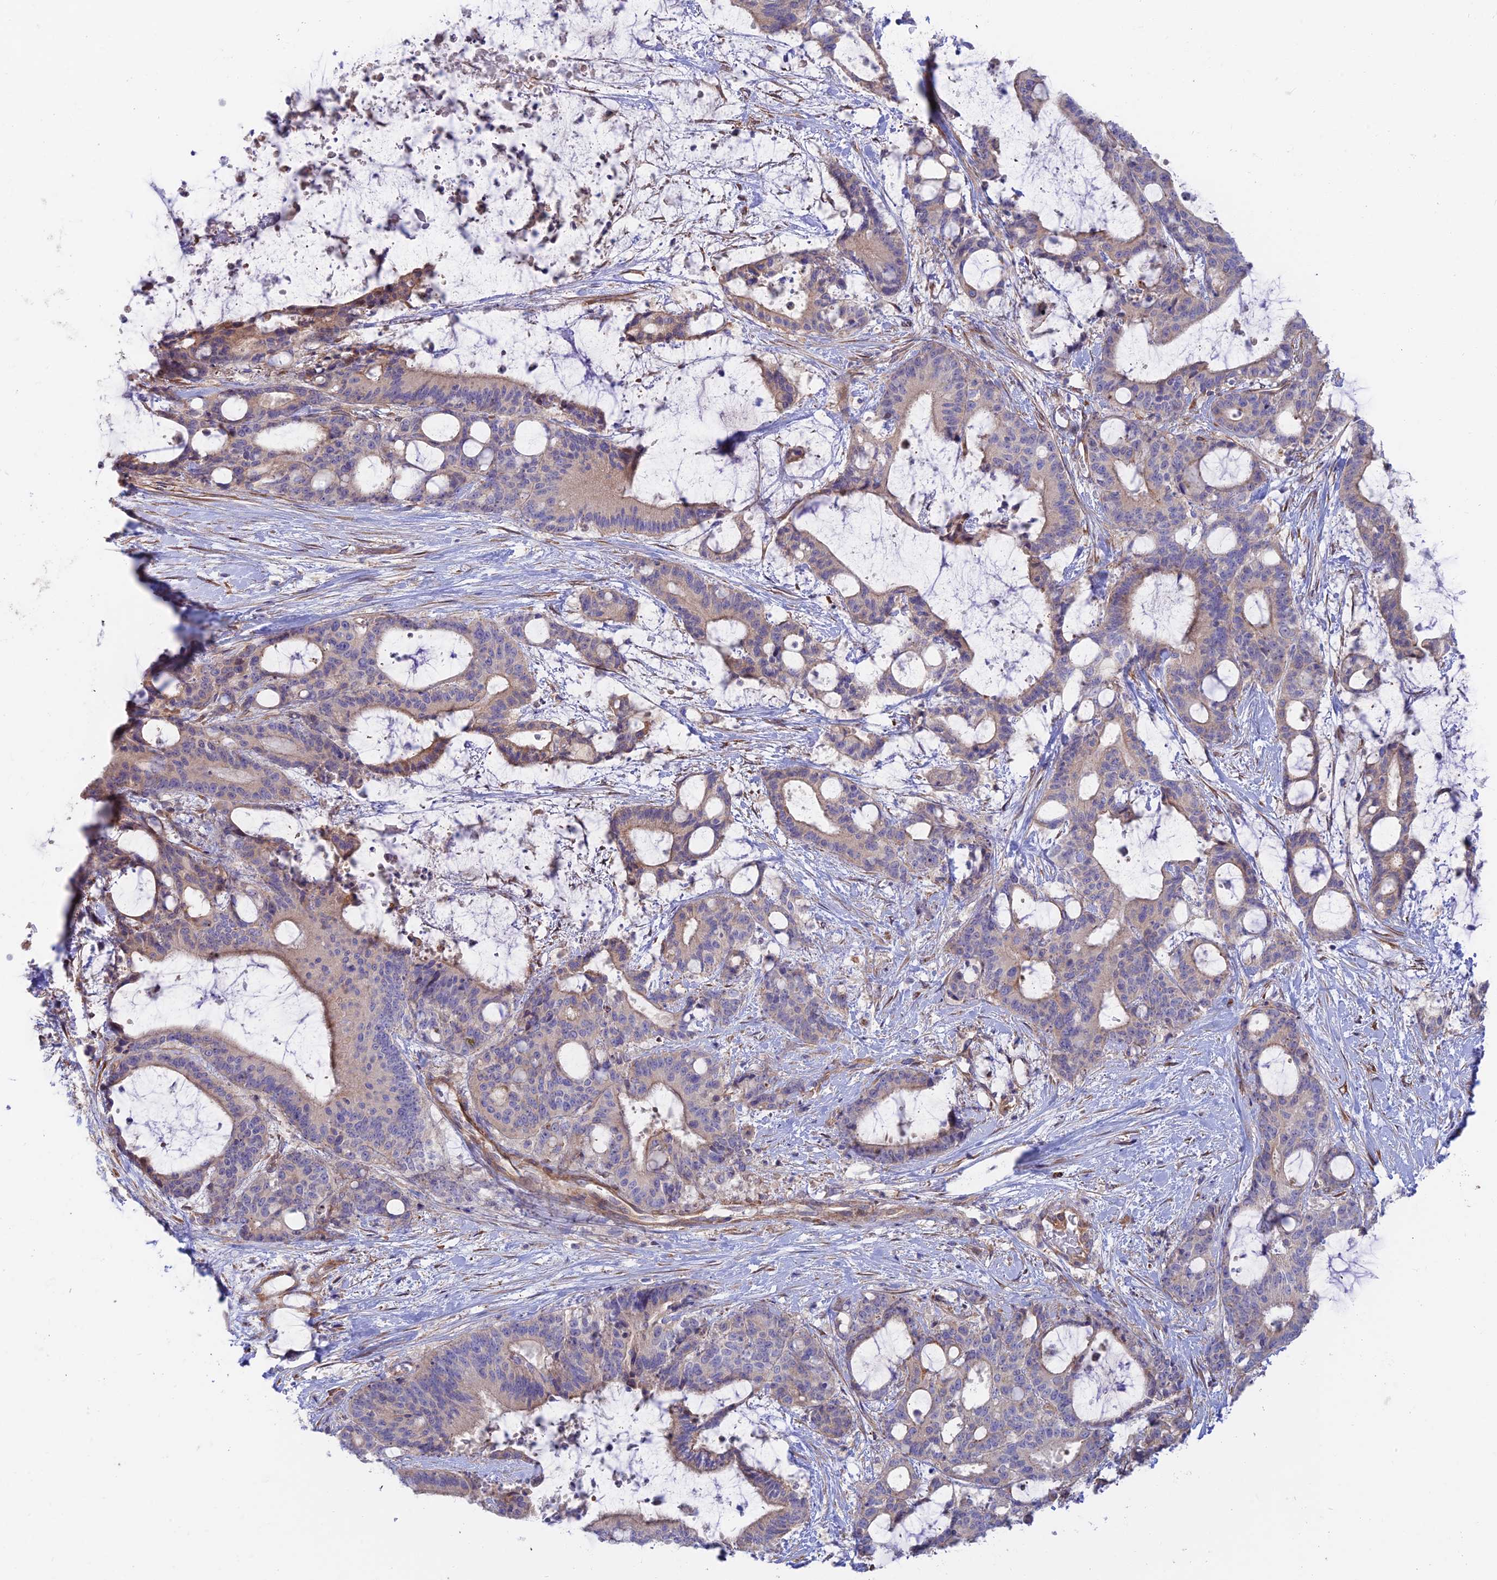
{"staining": {"intensity": "weak", "quantity": "<25%", "location": "cytoplasmic/membranous"}, "tissue": "liver cancer", "cell_type": "Tumor cells", "image_type": "cancer", "snomed": [{"axis": "morphology", "description": "Normal tissue, NOS"}, {"axis": "morphology", "description": "Cholangiocarcinoma"}, {"axis": "topography", "description": "Liver"}, {"axis": "topography", "description": "Peripheral nerve tissue"}], "caption": "An IHC histopathology image of liver cholangiocarcinoma is shown. There is no staining in tumor cells of liver cholangiocarcinoma.", "gene": "KCNAB1", "patient": {"sex": "female", "age": 73}}